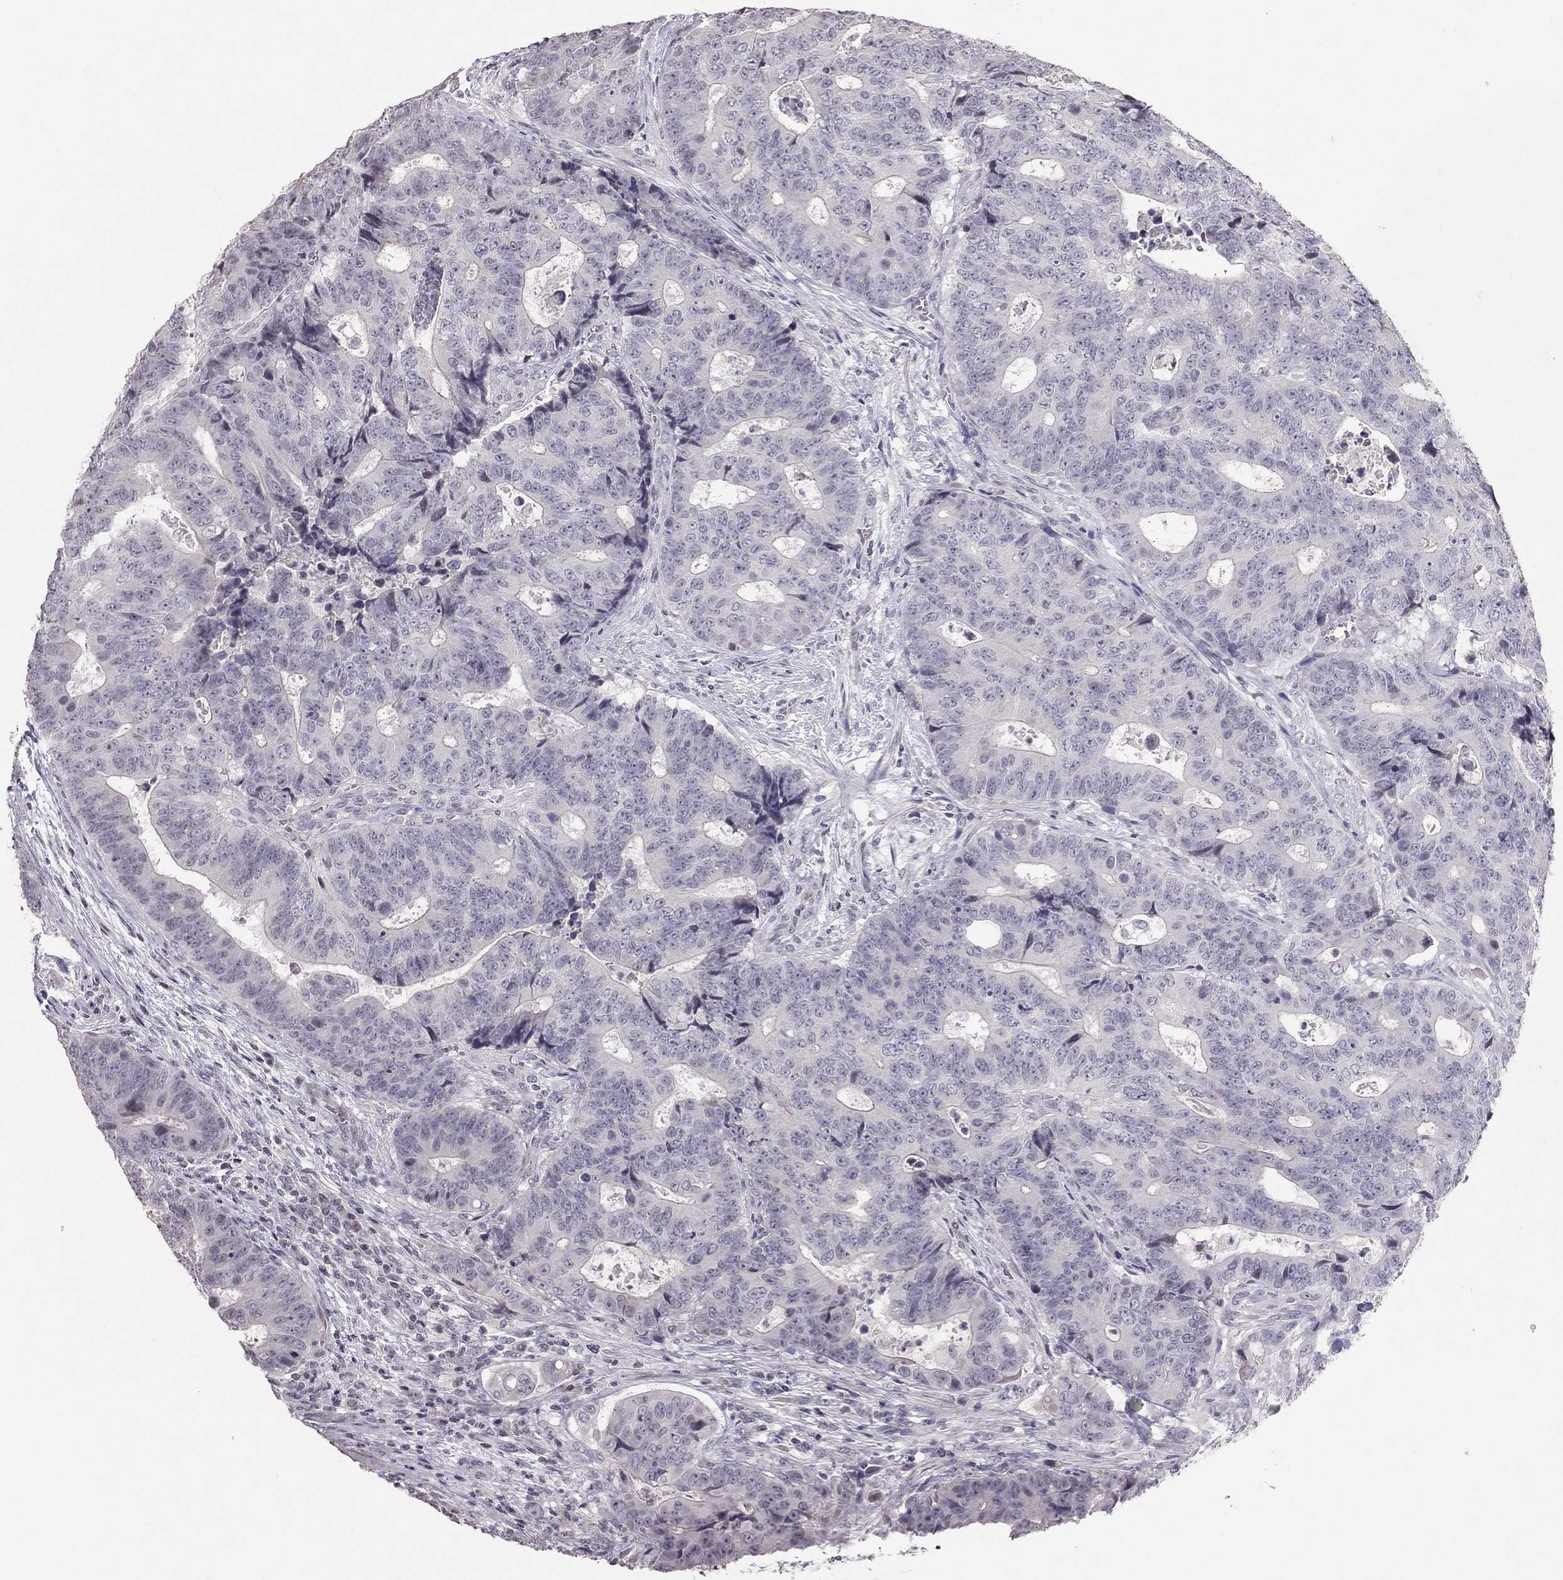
{"staining": {"intensity": "negative", "quantity": "none", "location": "none"}, "tissue": "colorectal cancer", "cell_type": "Tumor cells", "image_type": "cancer", "snomed": [{"axis": "morphology", "description": "Adenocarcinoma, NOS"}, {"axis": "topography", "description": "Colon"}], "caption": "Colorectal cancer (adenocarcinoma) stained for a protein using IHC displays no staining tumor cells.", "gene": "TSHB", "patient": {"sex": "female", "age": 48}}